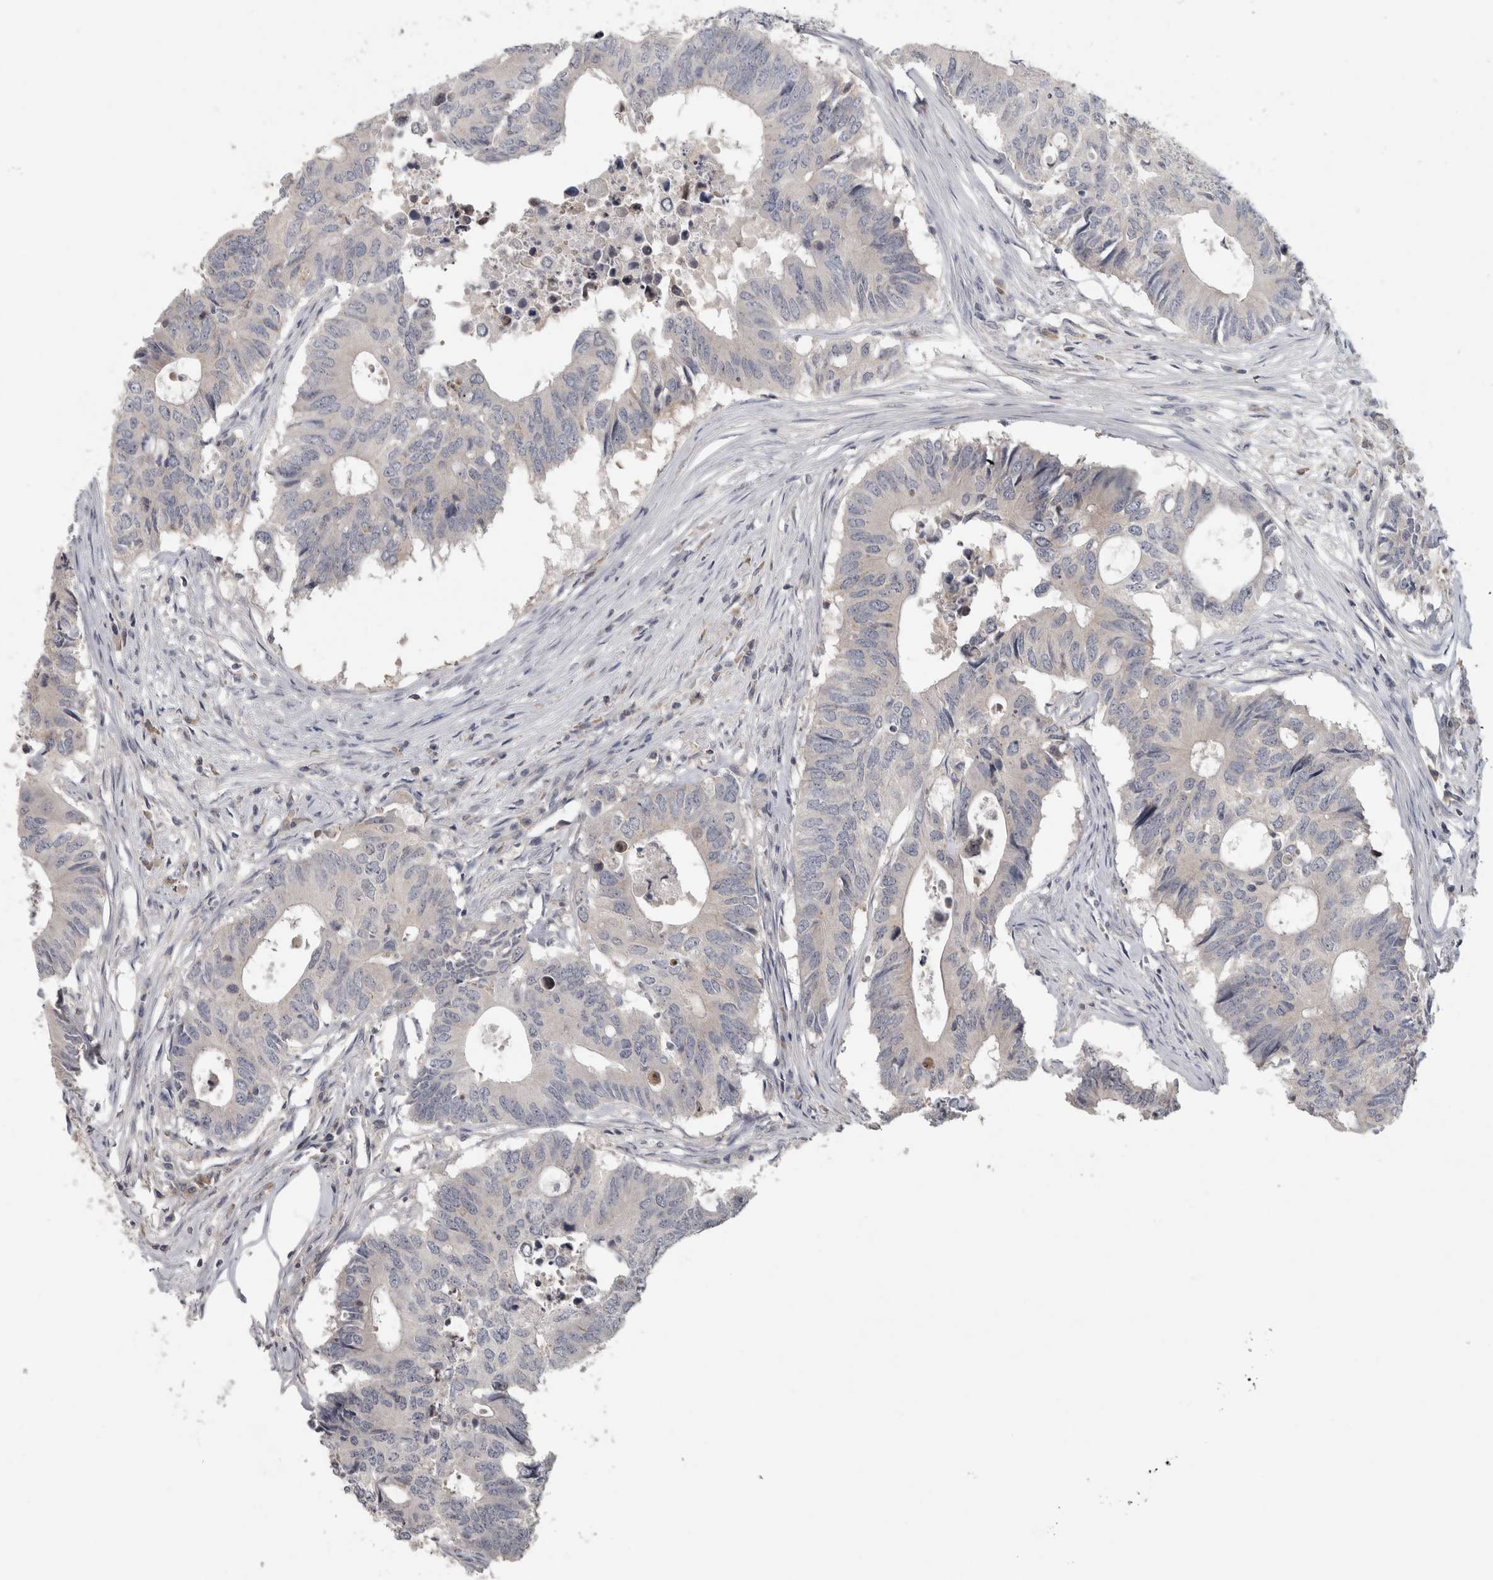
{"staining": {"intensity": "negative", "quantity": "none", "location": "none"}, "tissue": "colorectal cancer", "cell_type": "Tumor cells", "image_type": "cancer", "snomed": [{"axis": "morphology", "description": "Adenocarcinoma, NOS"}, {"axis": "topography", "description": "Colon"}], "caption": "An immunohistochemistry histopathology image of colorectal adenocarcinoma is shown. There is no staining in tumor cells of colorectal adenocarcinoma.", "gene": "RBM28", "patient": {"sex": "male", "age": 71}}